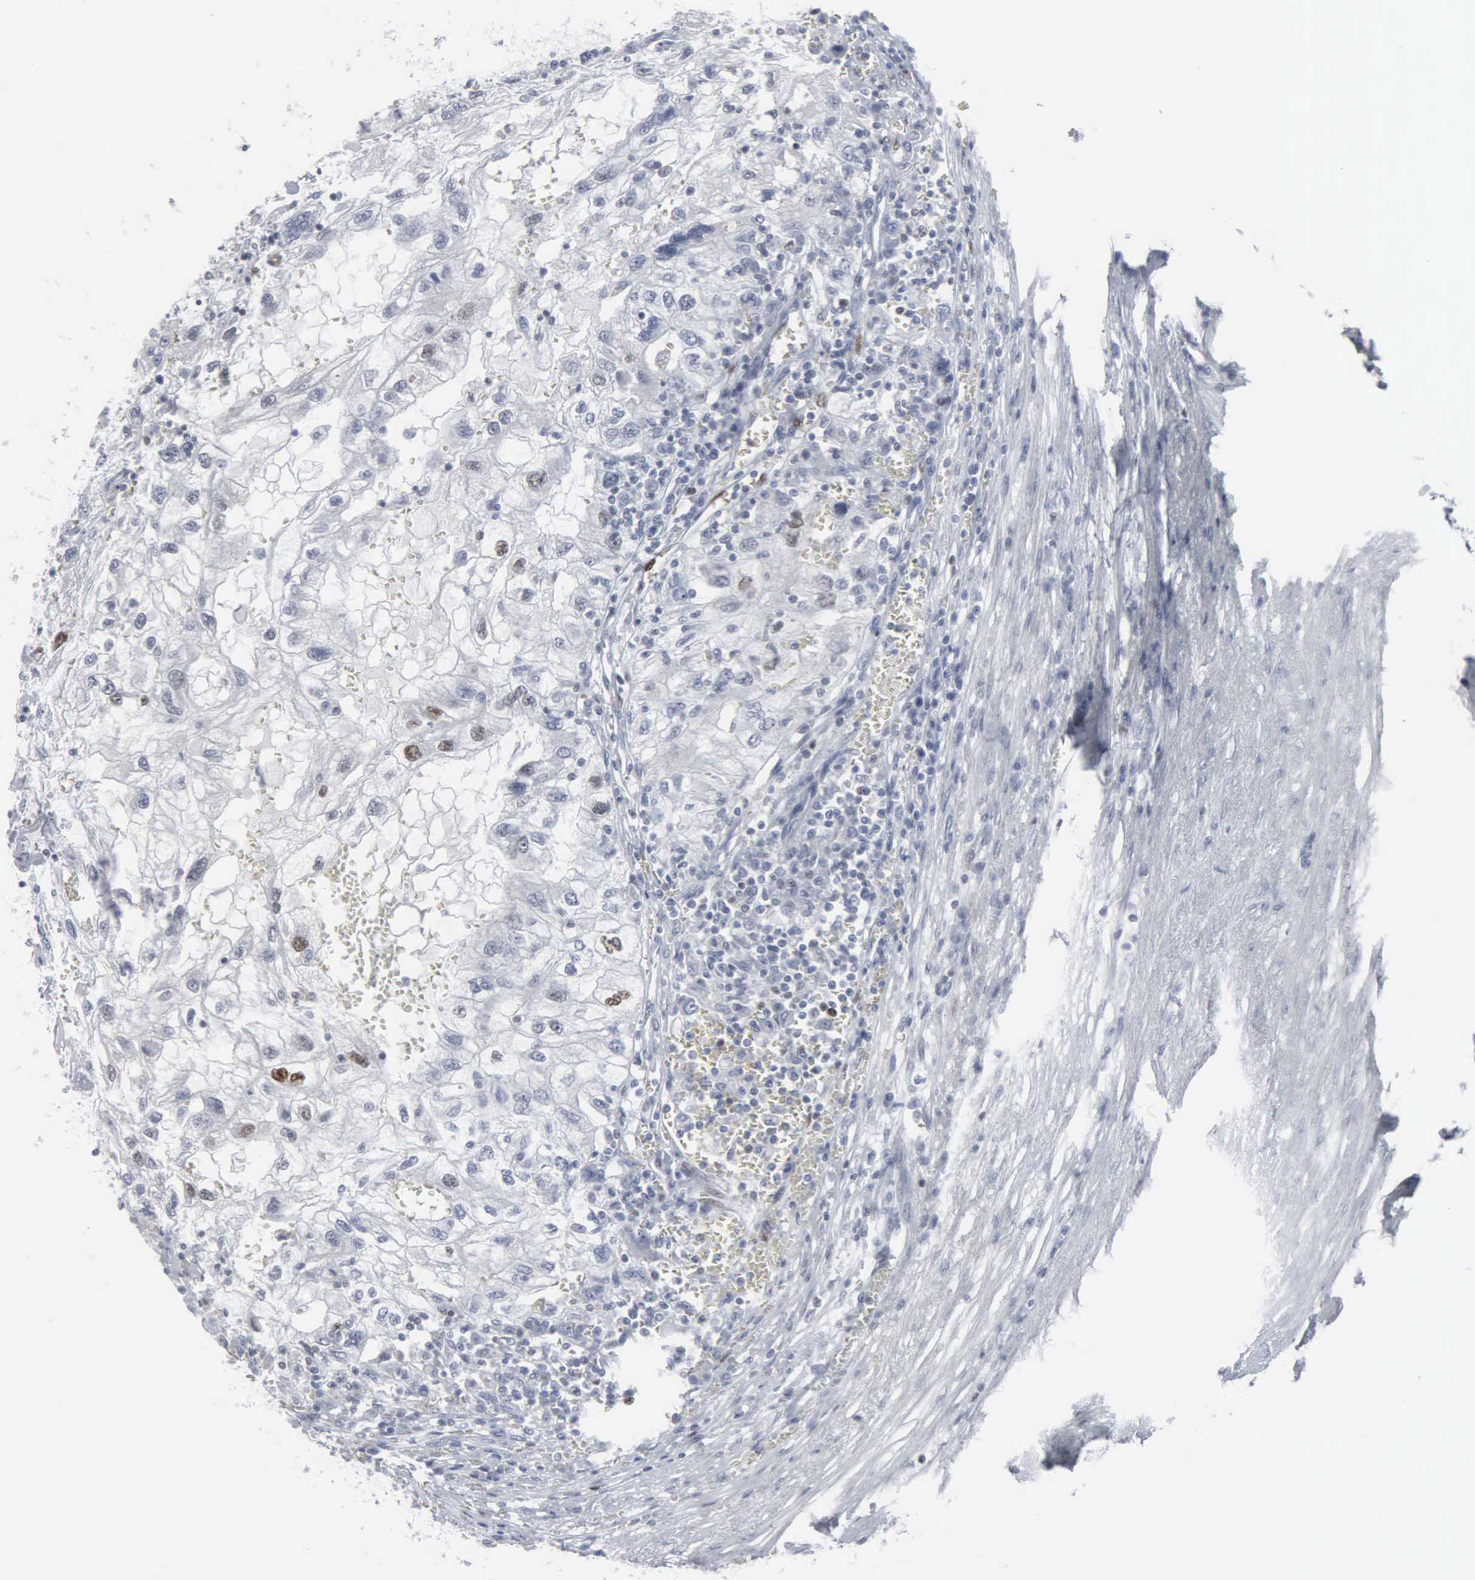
{"staining": {"intensity": "negative", "quantity": "none", "location": "none"}, "tissue": "renal cancer", "cell_type": "Tumor cells", "image_type": "cancer", "snomed": [{"axis": "morphology", "description": "Normal tissue, NOS"}, {"axis": "morphology", "description": "Adenocarcinoma, NOS"}, {"axis": "topography", "description": "Kidney"}], "caption": "Immunohistochemistry image of neoplastic tissue: human adenocarcinoma (renal) stained with DAB (3,3'-diaminobenzidine) shows no significant protein expression in tumor cells. (Brightfield microscopy of DAB immunohistochemistry at high magnification).", "gene": "CCND3", "patient": {"sex": "male", "age": 71}}